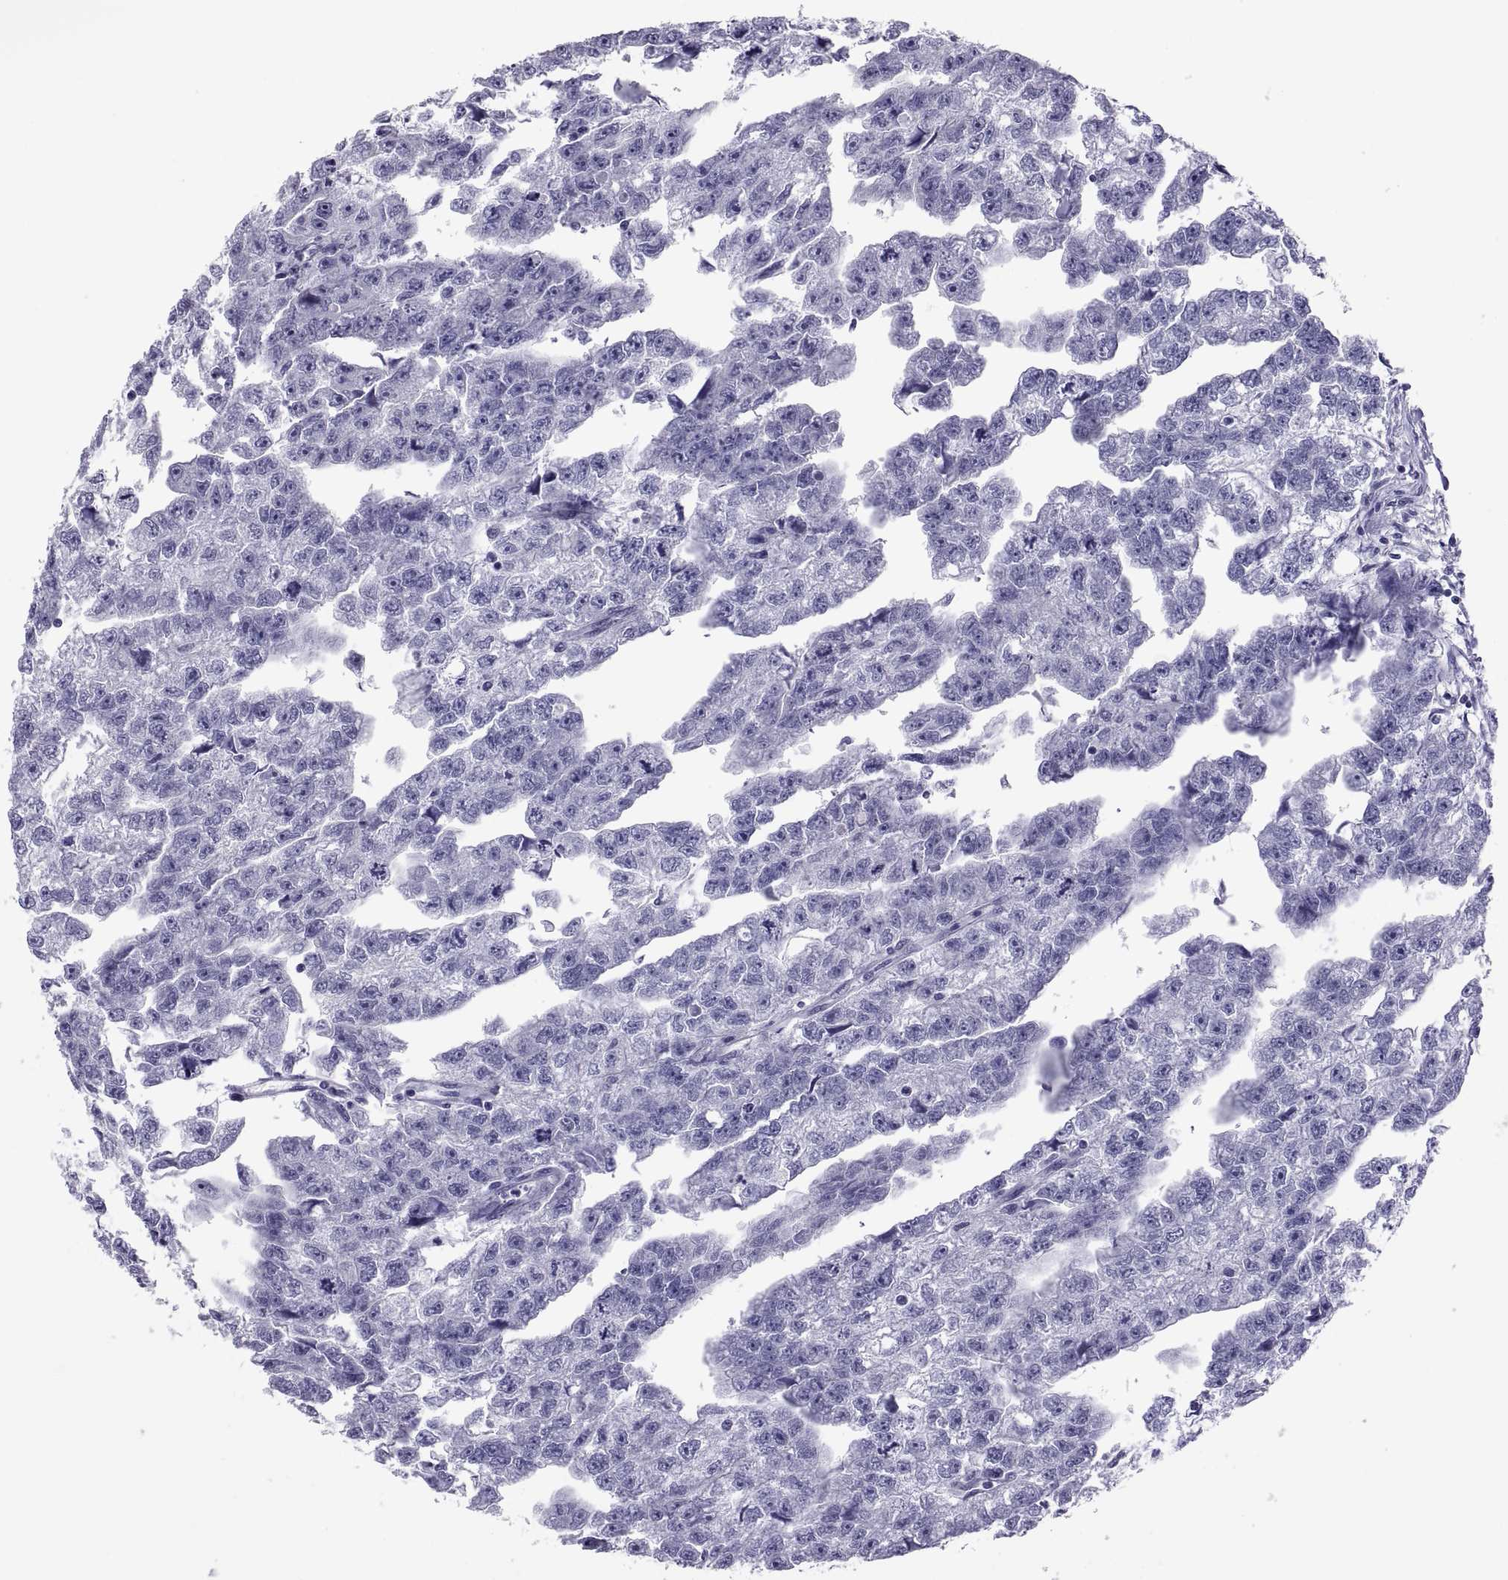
{"staining": {"intensity": "negative", "quantity": "none", "location": "none"}, "tissue": "testis cancer", "cell_type": "Tumor cells", "image_type": "cancer", "snomed": [{"axis": "morphology", "description": "Carcinoma, Embryonal, NOS"}, {"axis": "morphology", "description": "Teratoma, malignant, NOS"}, {"axis": "topography", "description": "Testis"}], "caption": "Testis cancer stained for a protein using immunohistochemistry shows no staining tumor cells.", "gene": "RNASE12", "patient": {"sex": "male", "age": 44}}